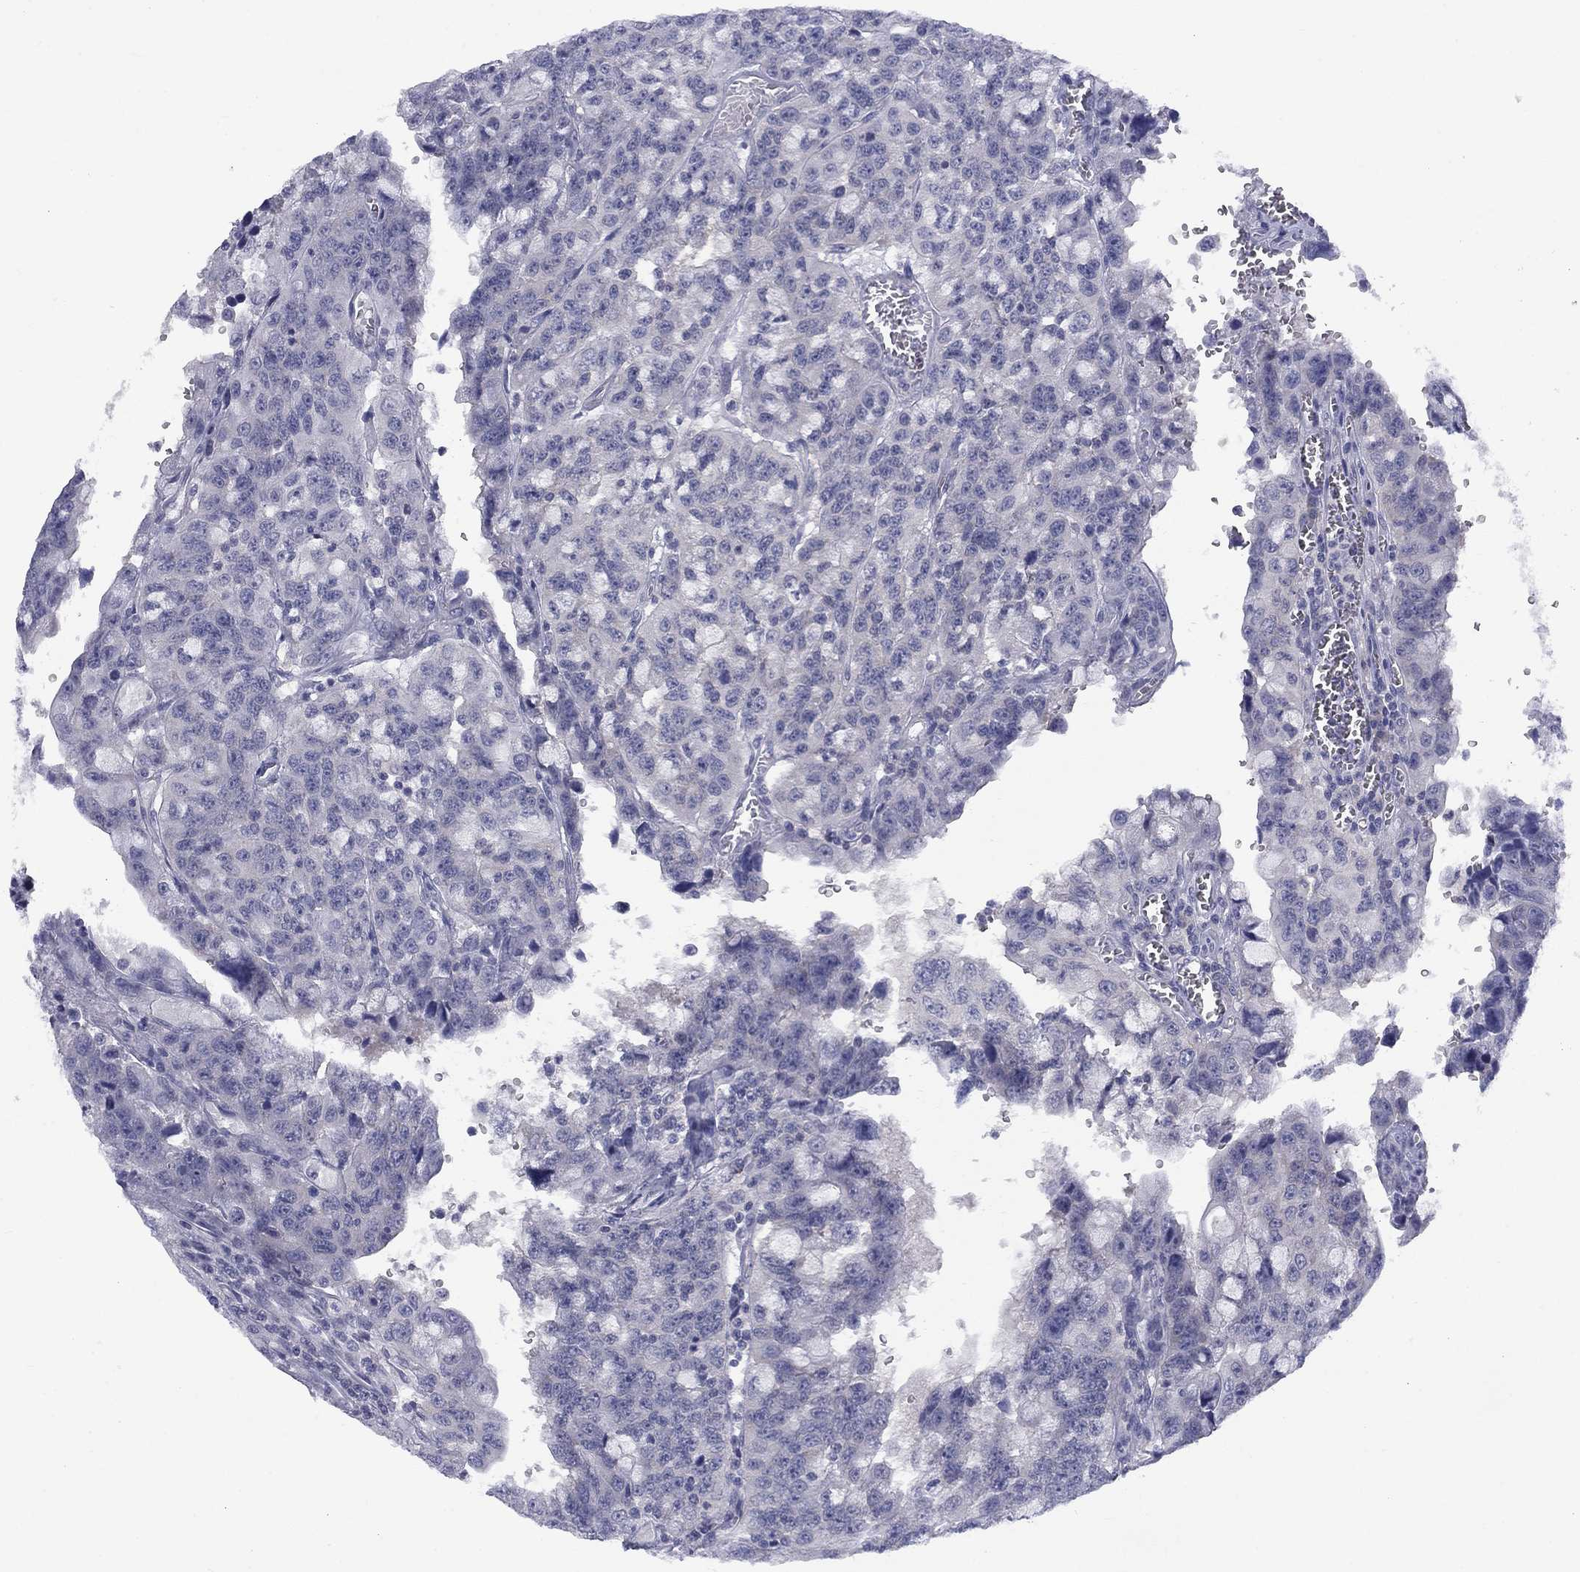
{"staining": {"intensity": "negative", "quantity": "none", "location": "none"}, "tissue": "urothelial cancer", "cell_type": "Tumor cells", "image_type": "cancer", "snomed": [{"axis": "morphology", "description": "Urothelial carcinoma, NOS"}, {"axis": "morphology", "description": "Urothelial carcinoma, High grade"}, {"axis": "topography", "description": "Urinary bladder"}], "caption": "Tumor cells show no significant protein staining in urothelial cancer.", "gene": "CACNA1A", "patient": {"sex": "female", "age": 73}}